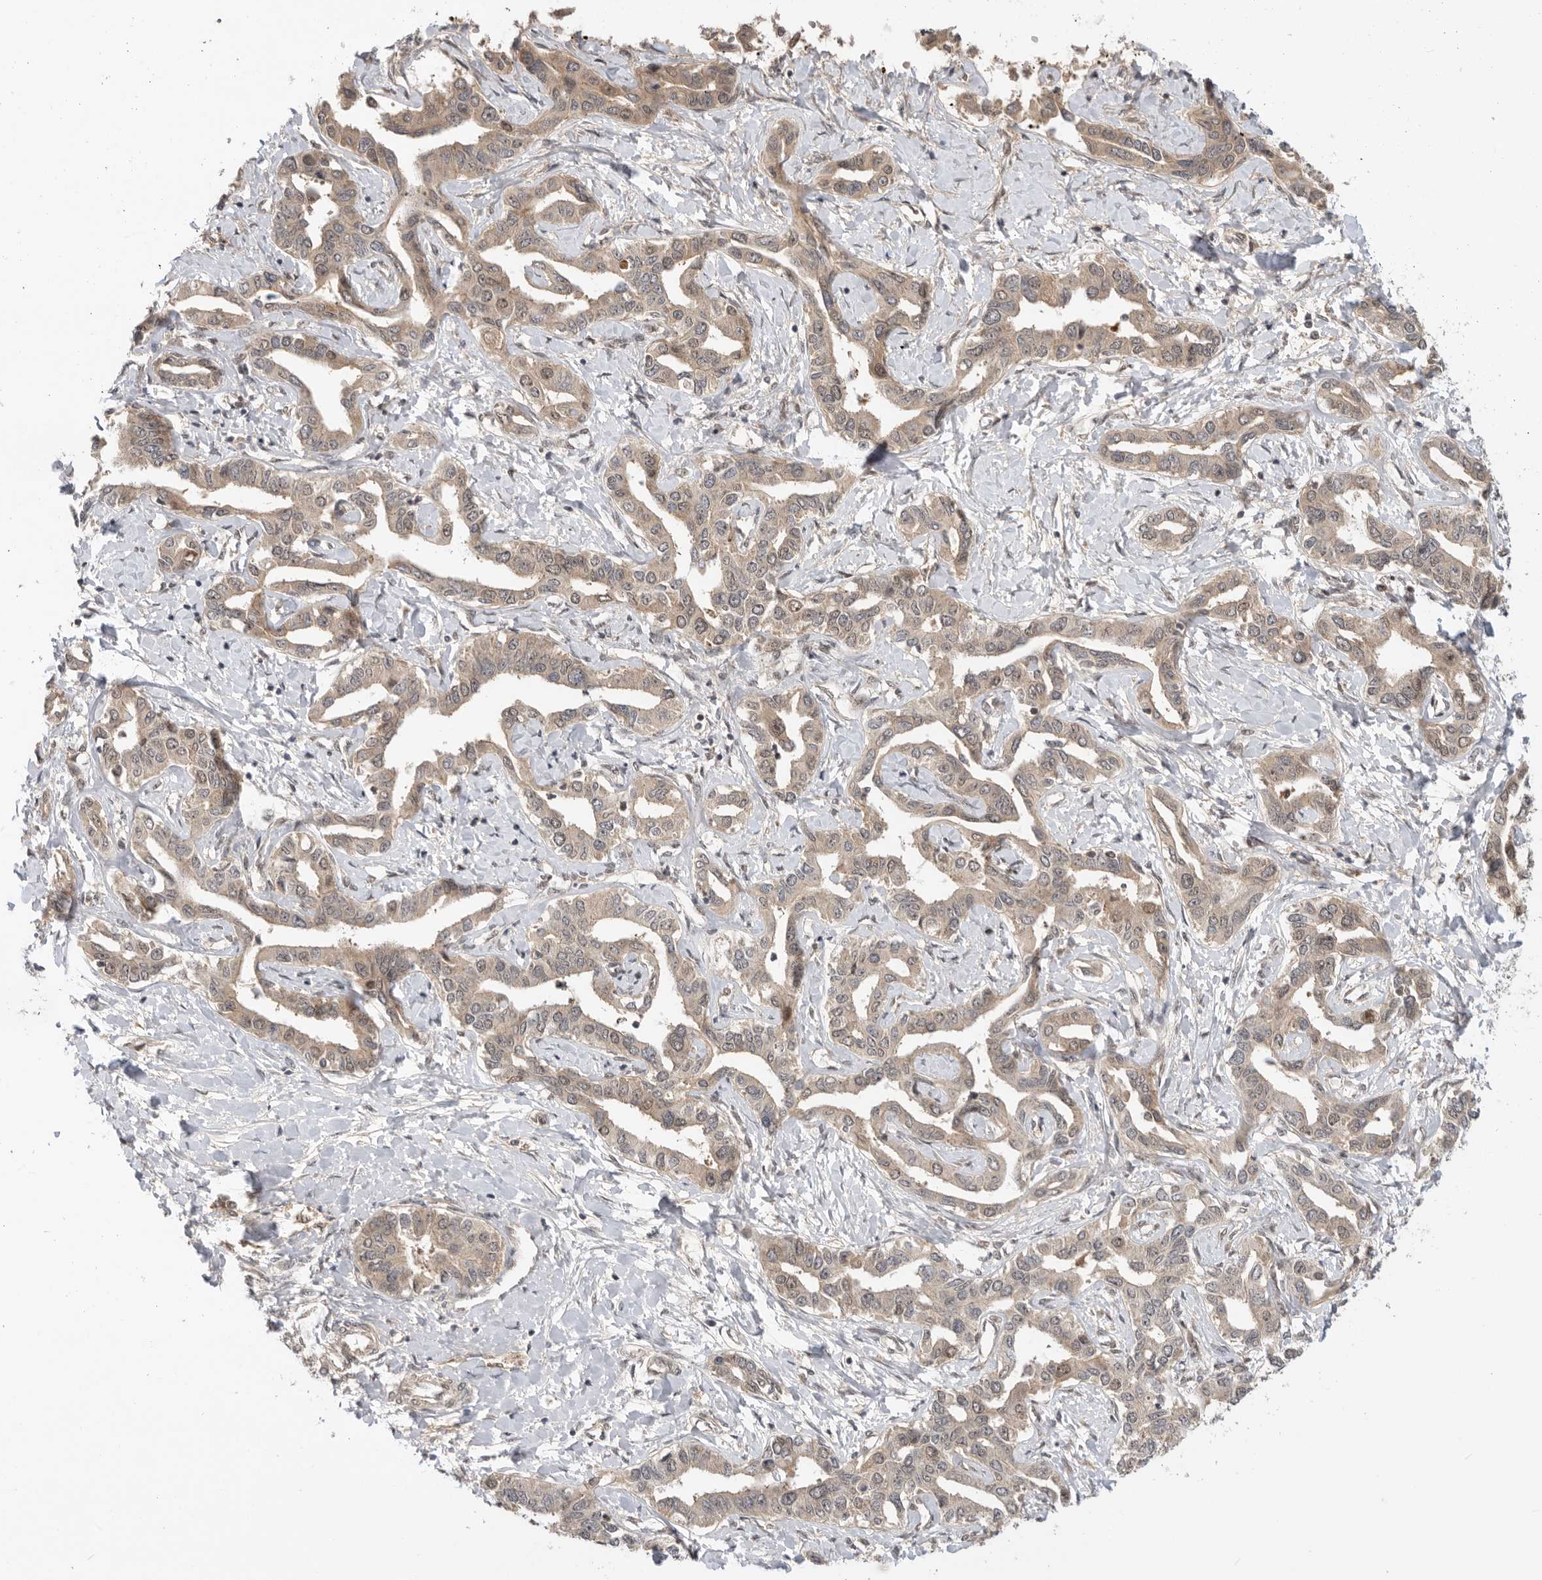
{"staining": {"intensity": "weak", "quantity": "<25%", "location": "cytoplasmic/membranous"}, "tissue": "liver cancer", "cell_type": "Tumor cells", "image_type": "cancer", "snomed": [{"axis": "morphology", "description": "Cholangiocarcinoma"}, {"axis": "topography", "description": "Liver"}], "caption": "Tumor cells are negative for brown protein staining in cholangiocarcinoma (liver).", "gene": "DCAF8", "patient": {"sex": "male", "age": 59}}